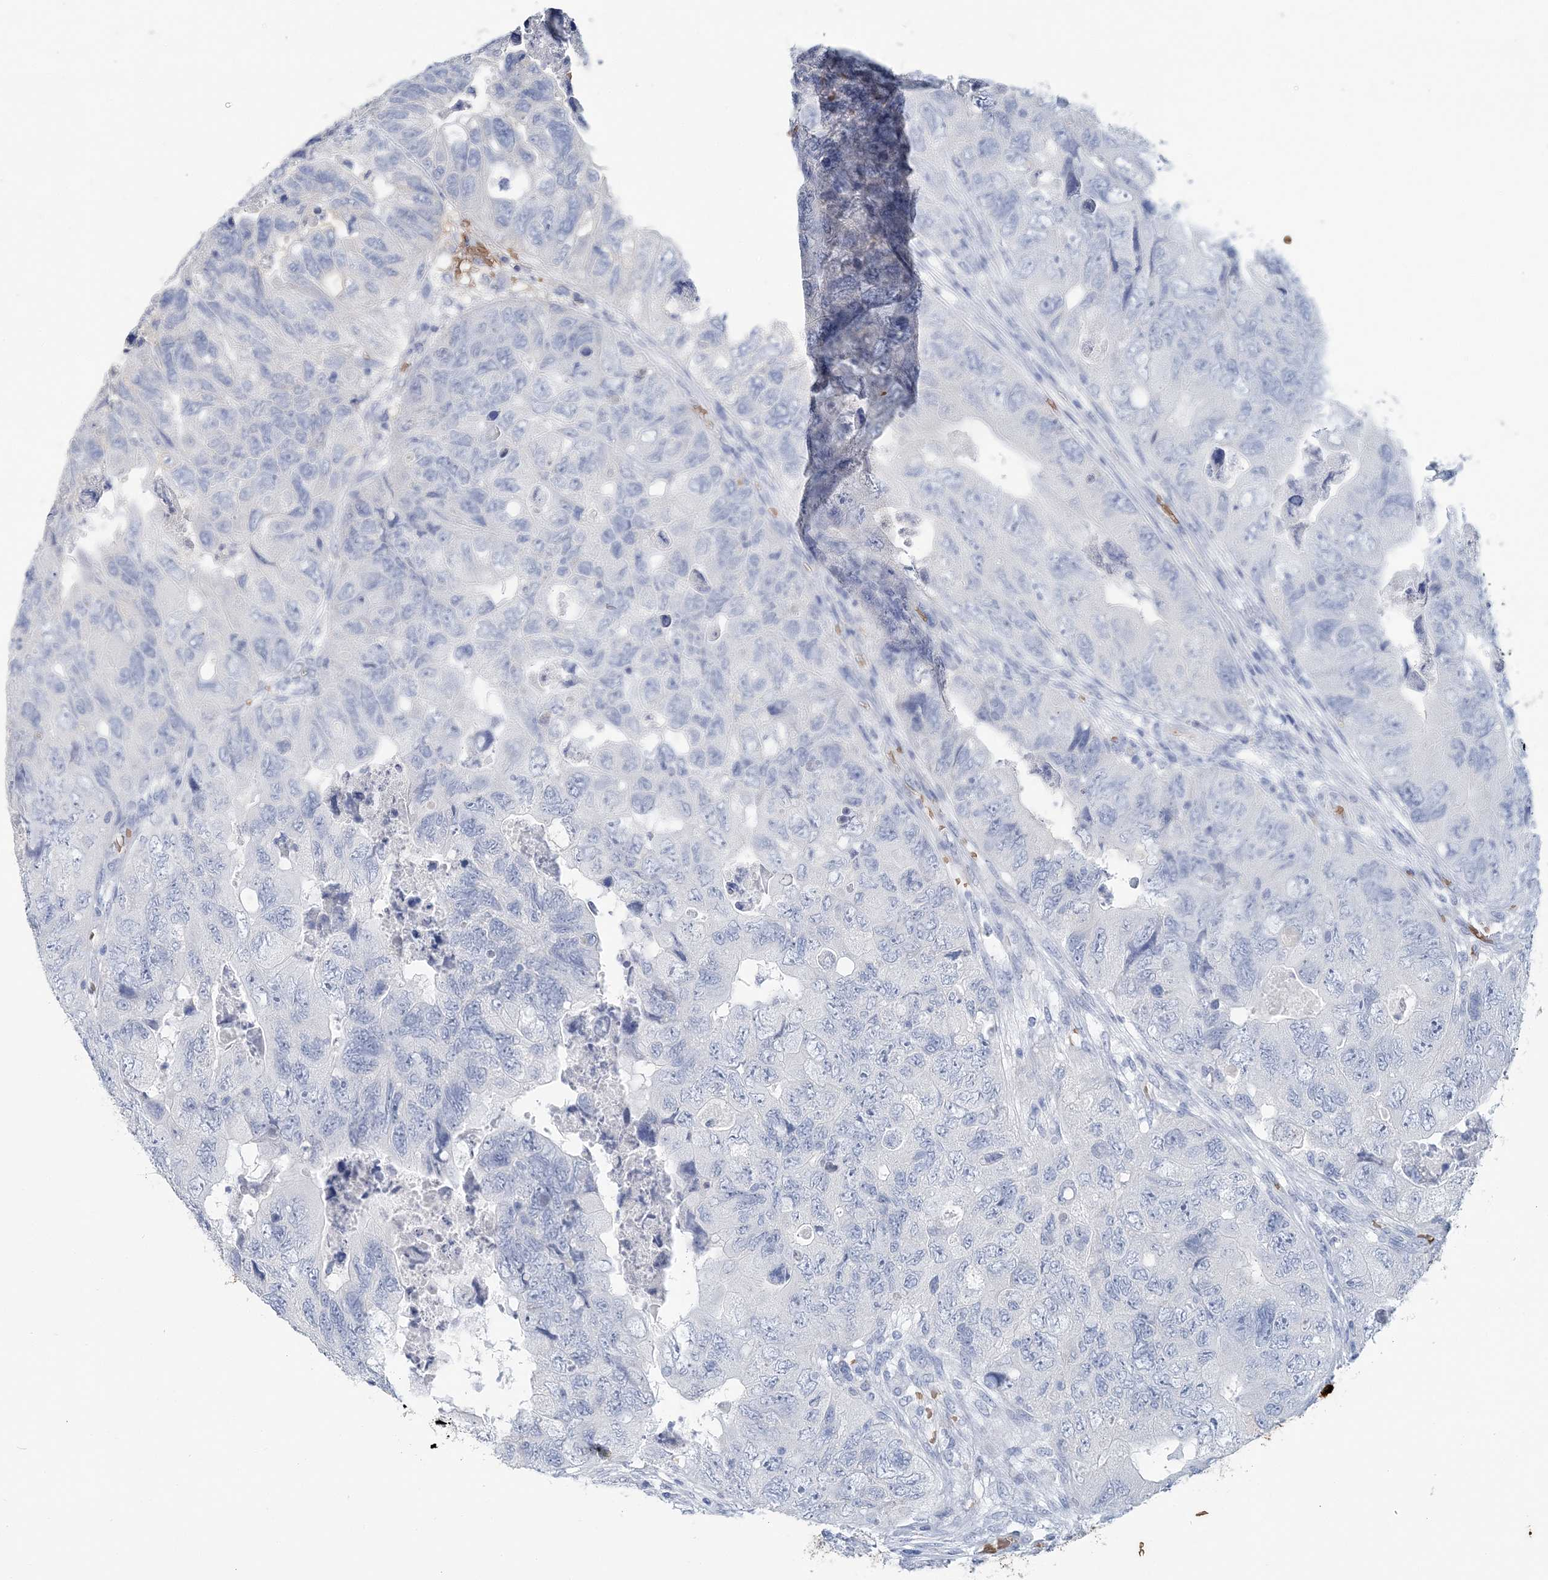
{"staining": {"intensity": "negative", "quantity": "none", "location": "none"}, "tissue": "colorectal cancer", "cell_type": "Tumor cells", "image_type": "cancer", "snomed": [{"axis": "morphology", "description": "Adenocarcinoma, NOS"}, {"axis": "topography", "description": "Rectum"}], "caption": "The image exhibits no staining of tumor cells in colorectal cancer.", "gene": "HBD", "patient": {"sex": "male", "age": 63}}